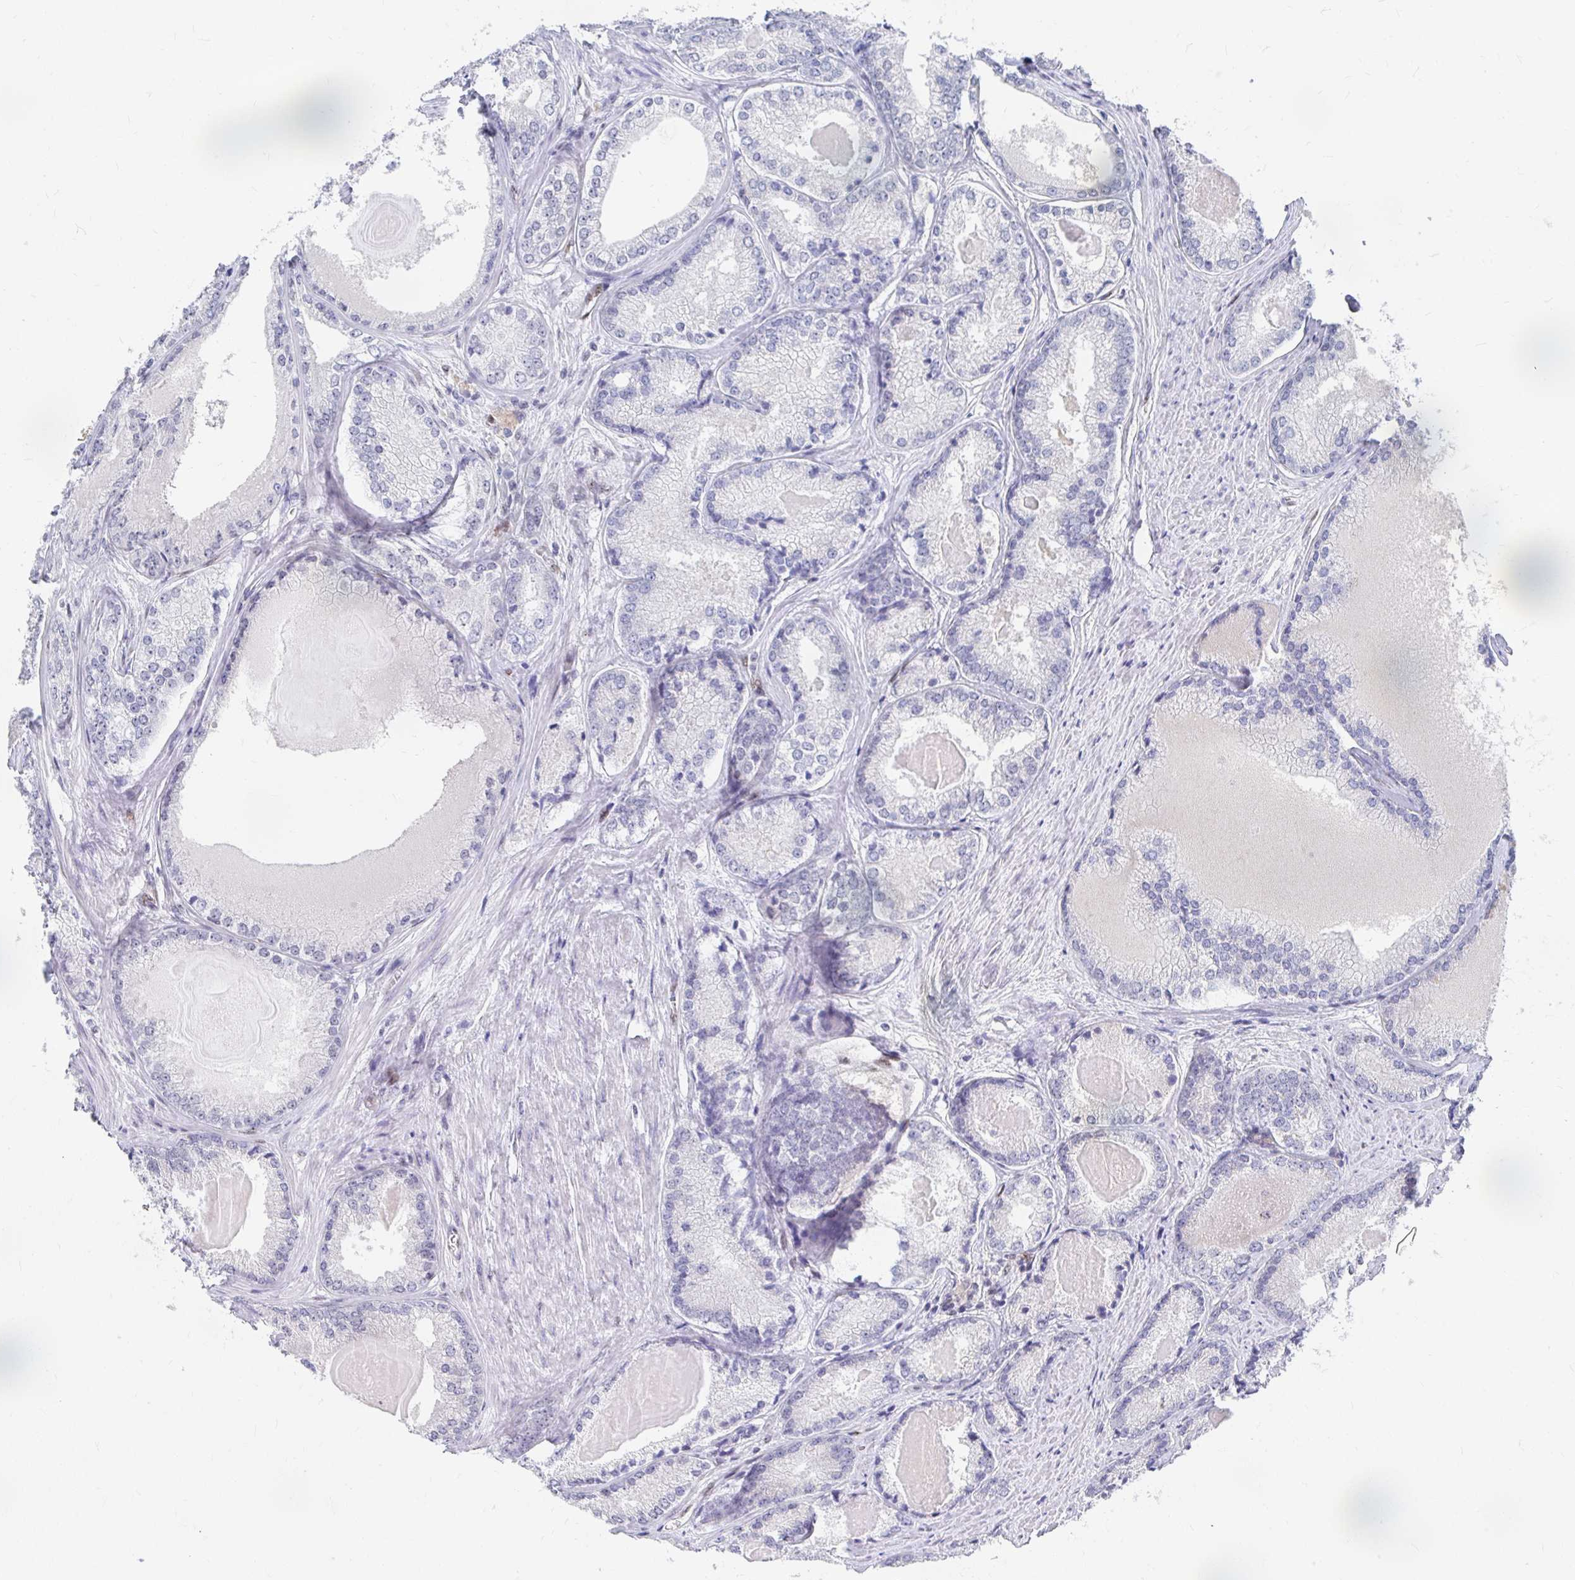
{"staining": {"intensity": "negative", "quantity": "none", "location": "none"}, "tissue": "prostate cancer", "cell_type": "Tumor cells", "image_type": "cancer", "snomed": [{"axis": "morphology", "description": "Adenocarcinoma, NOS"}, {"axis": "morphology", "description": "Adenocarcinoma, Low grade"}, {"axis": "topography", "description": "Prostate"}], "caption": "Tumor cells are negative for protein expression in human prostate cancer.", "gene": "CLIC3", "patient": {"sex": "male", "age": 68}}